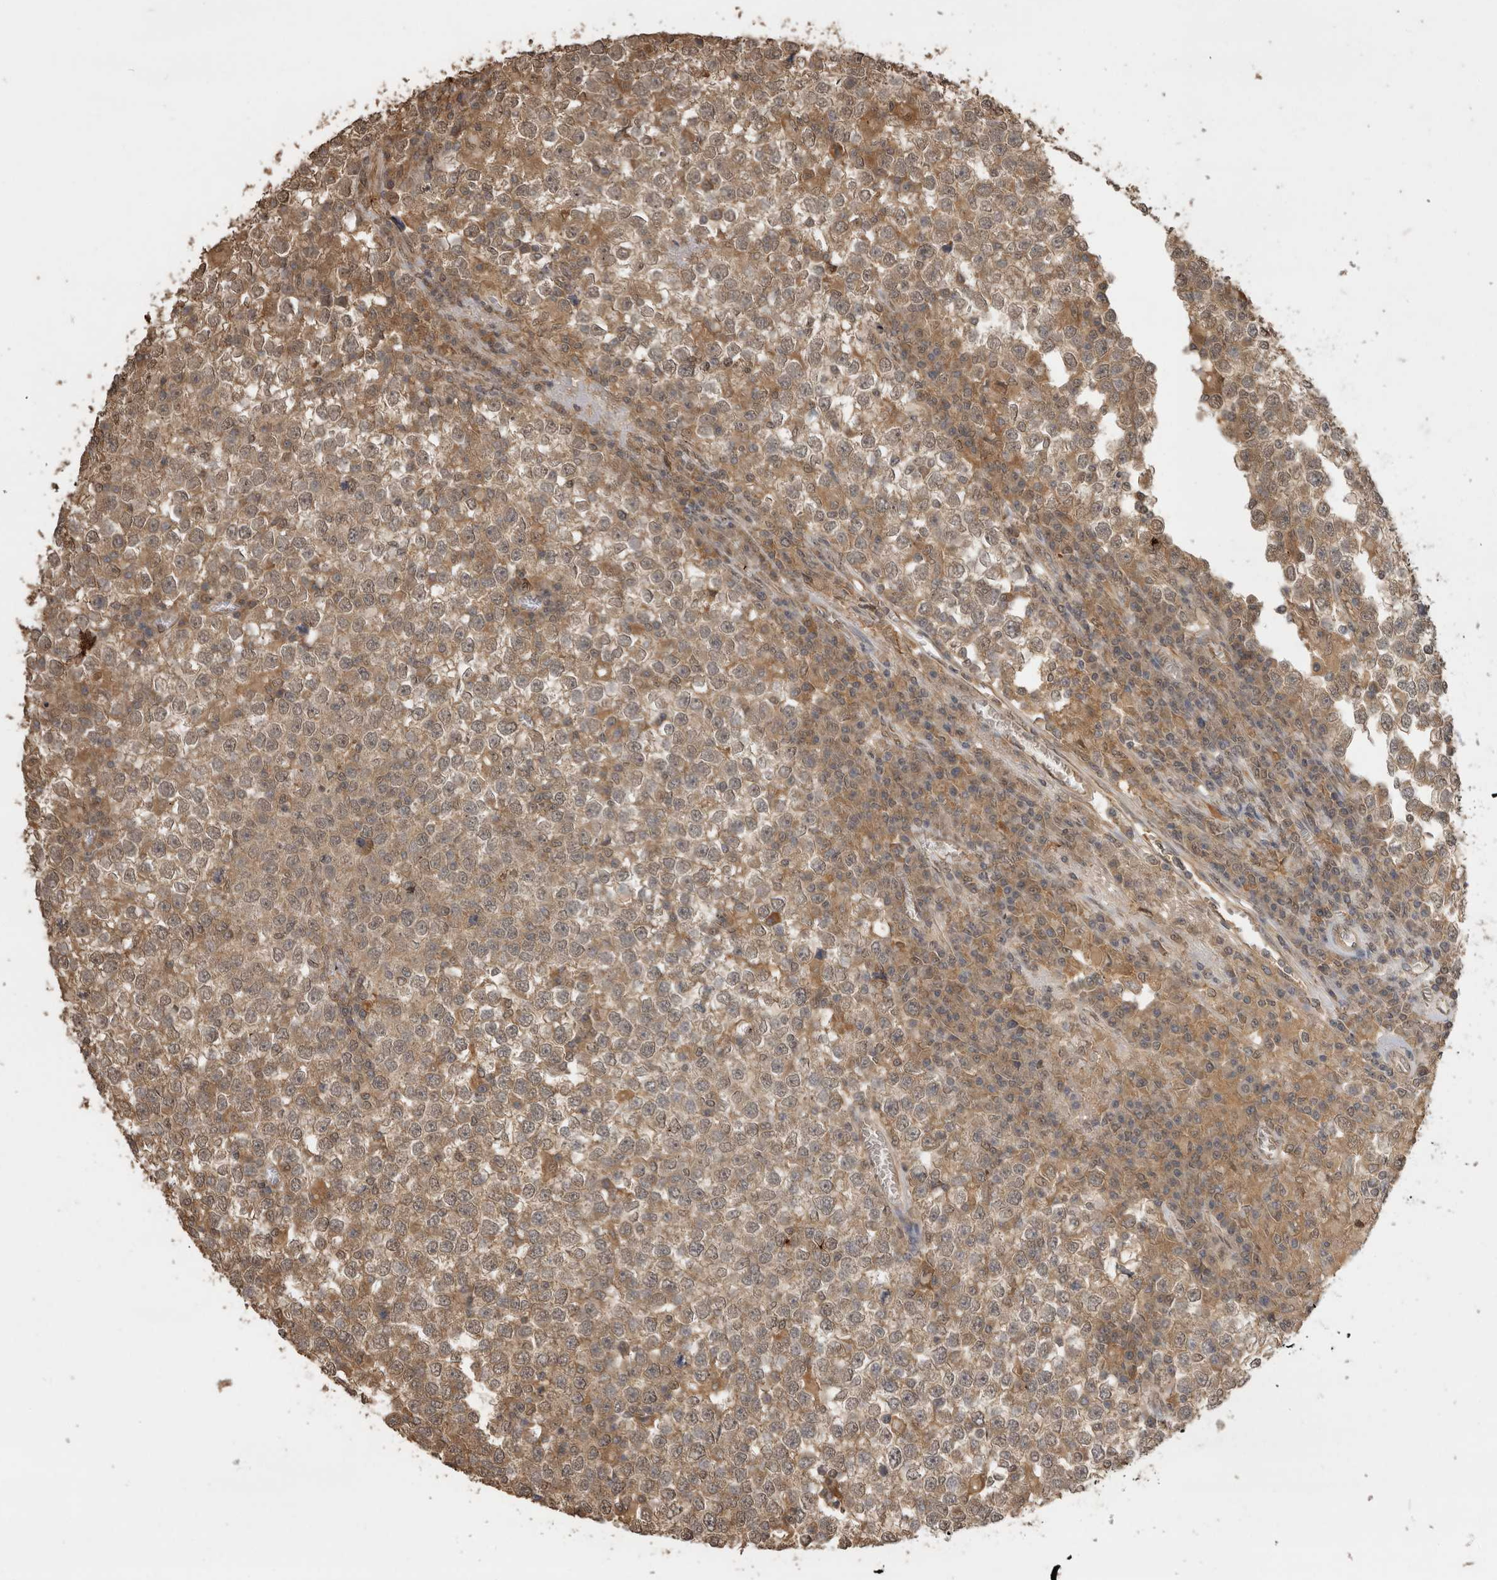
{"staining": {"intensity": "moderate", "quantity": ">75%", "location": "cytoplasmic/membranous,nuclear"}, "tissue": "testis cancer", "cell_type": "Tumor cells", "image_type": "cancer", "snomed": [{"axis": "morphology", "description": "Seminoma, NOS"}, {"axis": "topography", "description": "Testis"}], "caption": "IHC of human testis cancer (seminoma) reveals medium levels of moderate cytoplasmic/membranous and nuclear staining in approximately >75% of tumor cells.", "gene": "JAG2", "patient": {"sex": "male", "age": 65}}